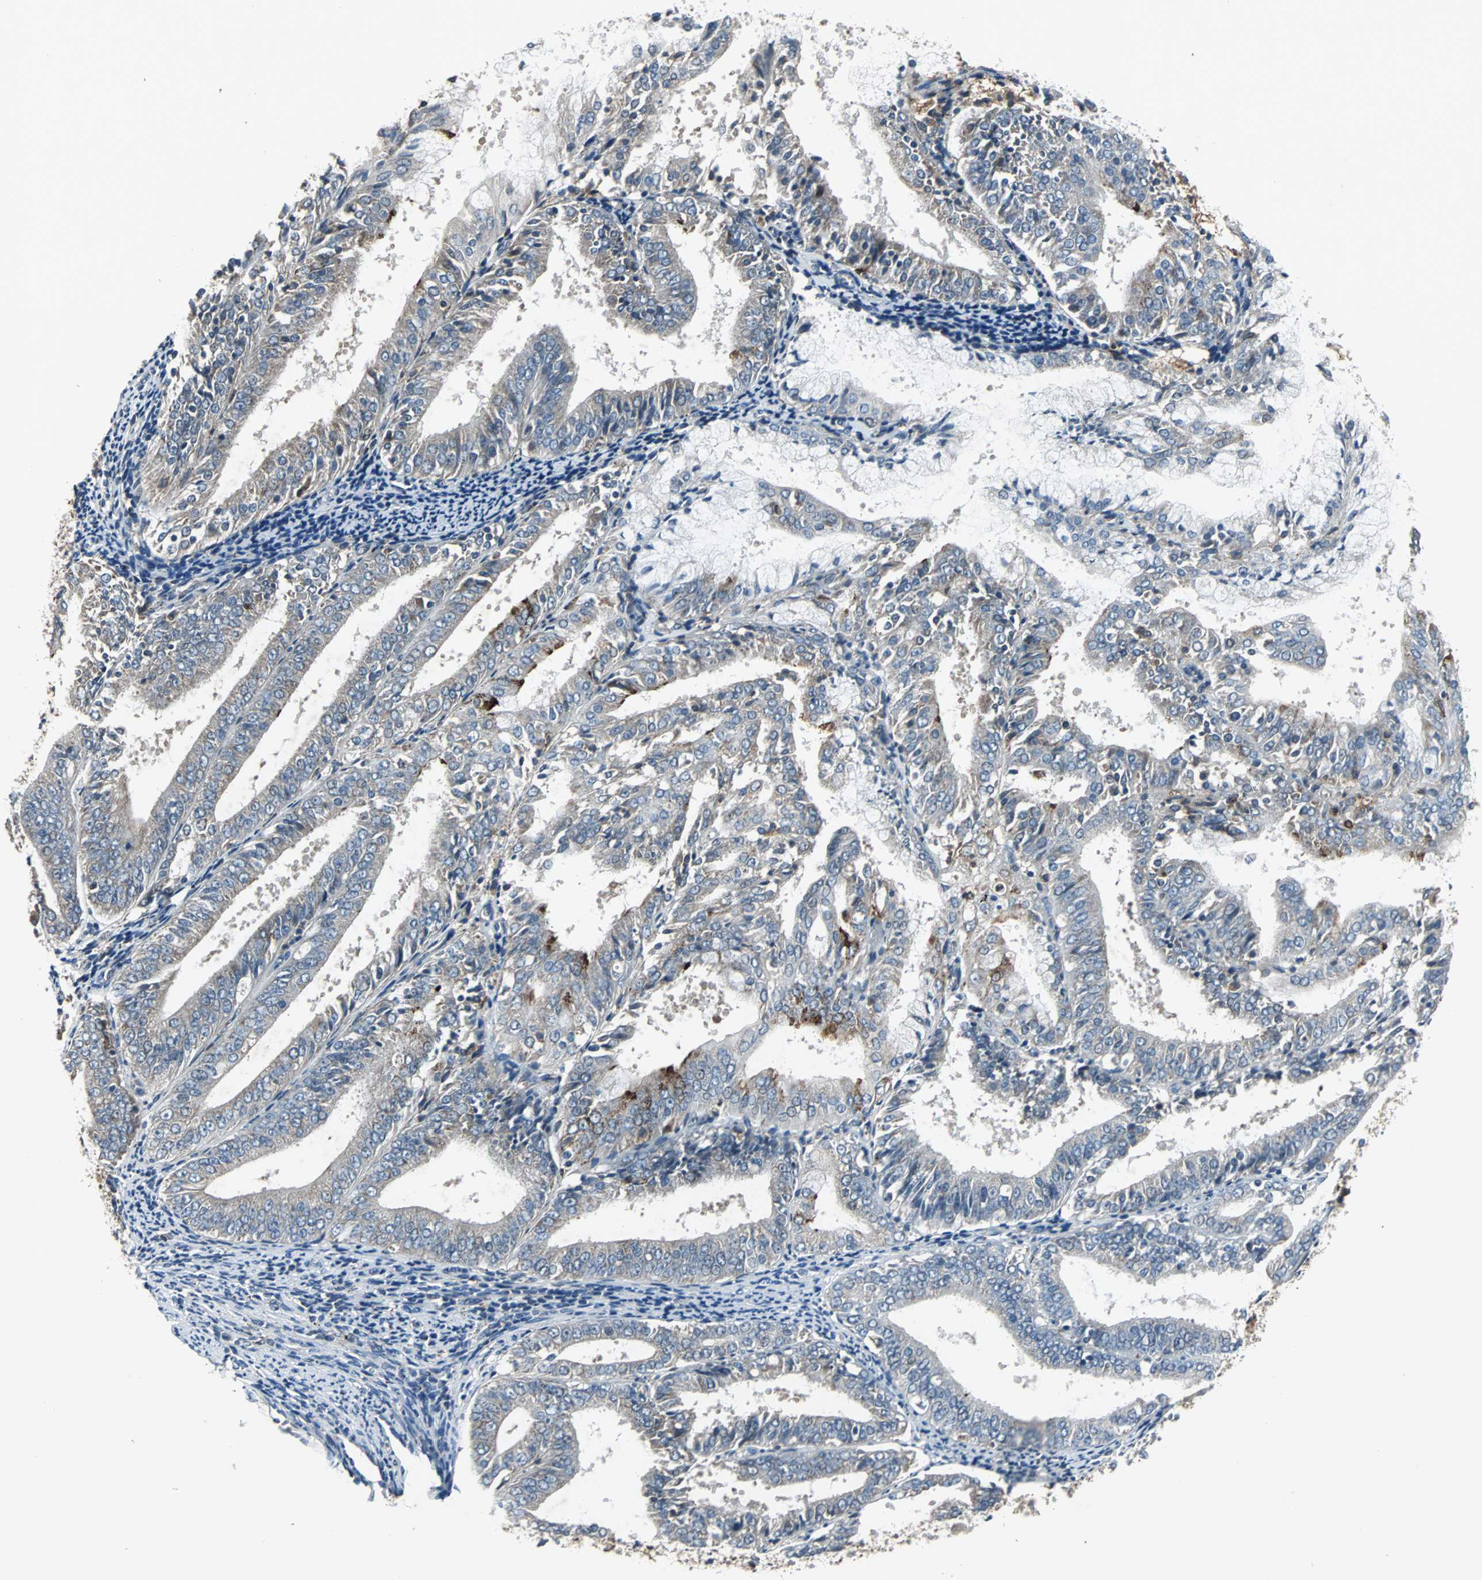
{"staining": {"intensity": "weak", "quantity": "<25%", "location": "cytoplasmic/membranous"}, "tissue": "endometrial cancer", "cell_type": "Tumor cells", "image_type": "cancer", "snomed": [{"axis": "morphology", "description": "Adenocarcinoma, NOS"}, {"axis": "topography", "description": "Endometrium"}], "caption": "DAB immunohistochemical staining of human endometrial cancer reveals no significant positivity in tumor cells.", "gene": "SOS1", "patient": {"sex": "female", "age": 63}}